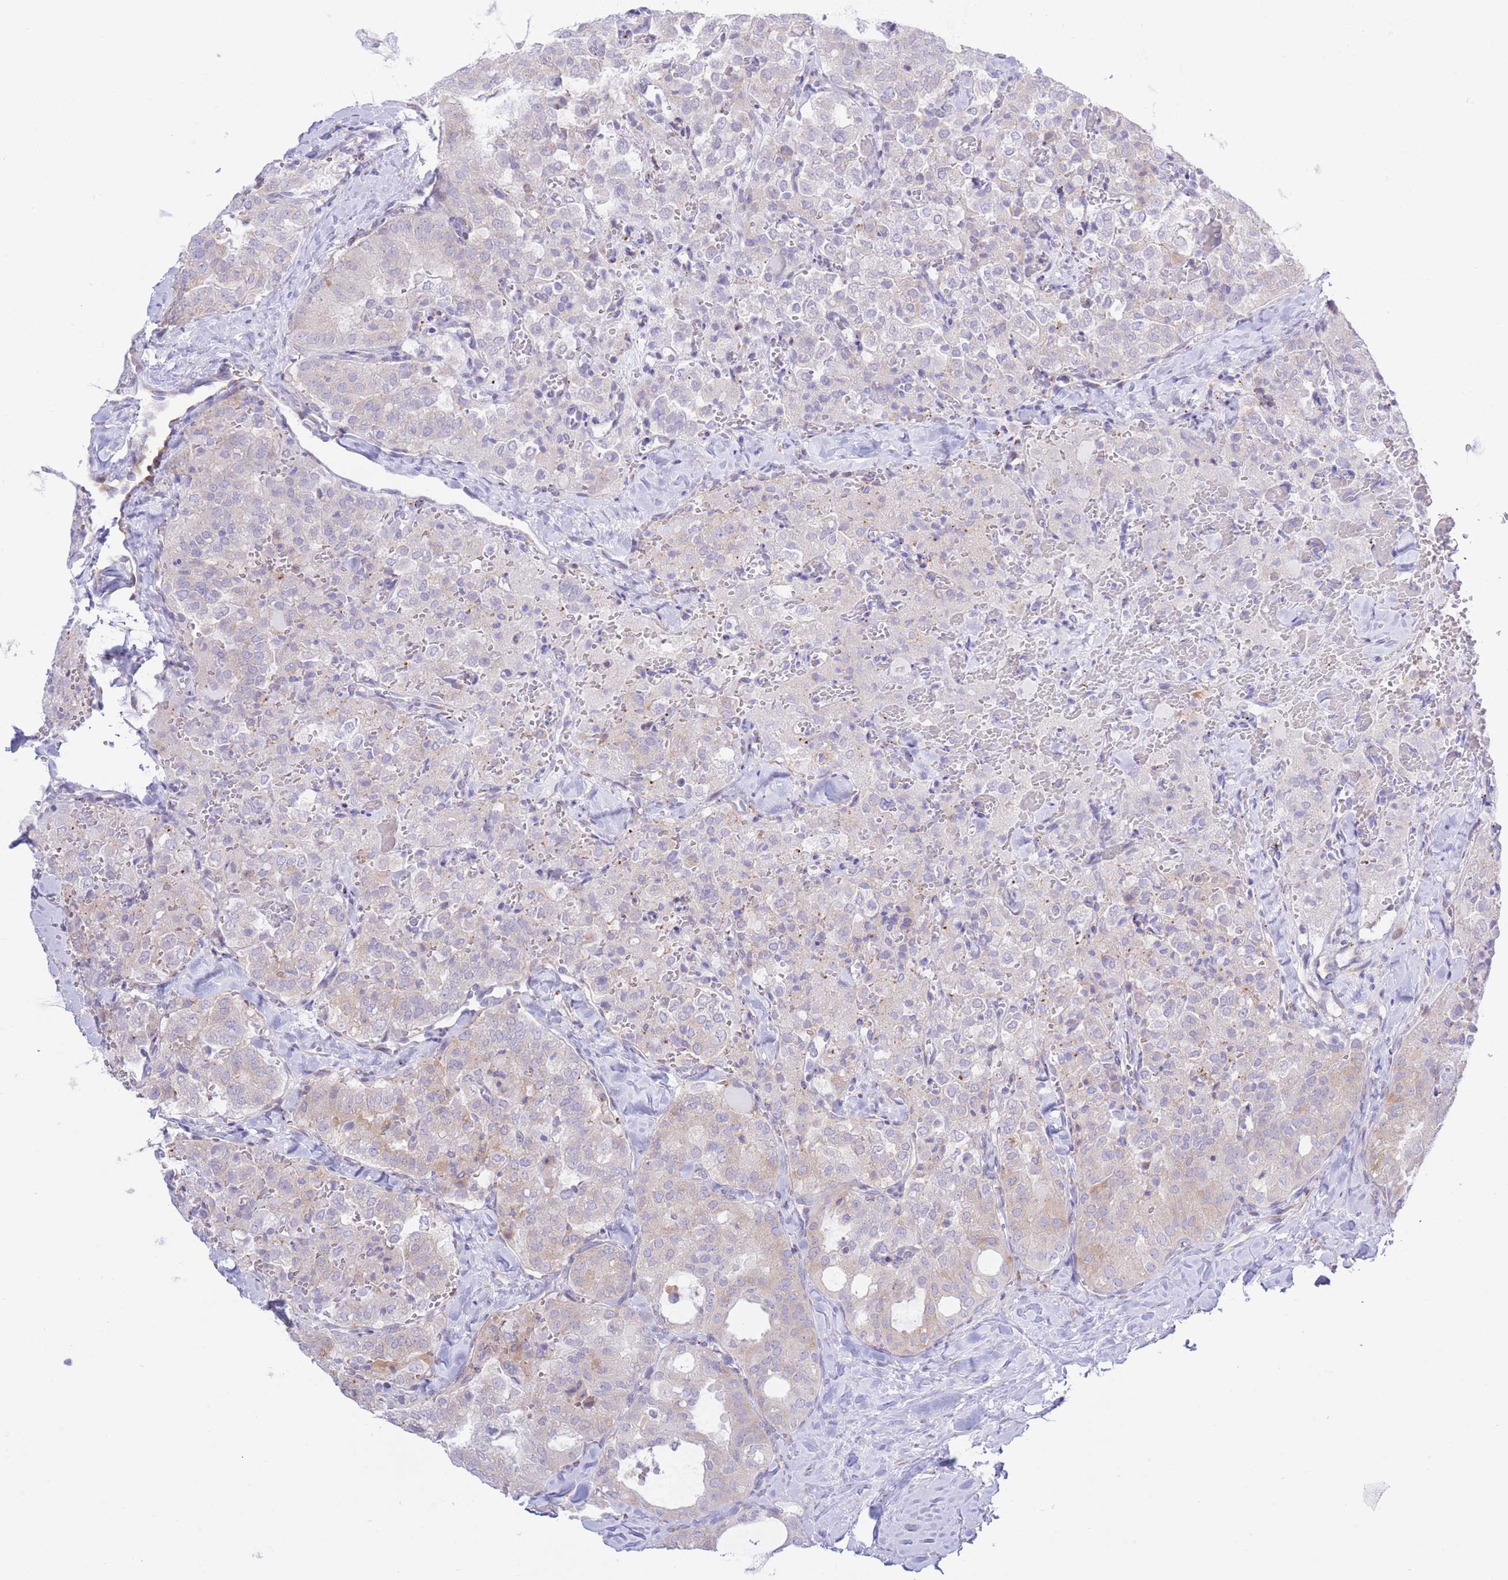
{"staining": {"intensity": "weak", "quantity": "25%-75%", "location": "cytoplasmic/membranous"}, "tissue": "thyroid cancer", "cell_type": "Tumor cells", "image_type": "cancer", "snomed": [{"axis": "morphology", "description": "Follicular adenoma carcinoma, NOS"}, {"axis": "topography", "description": "Thyroid gland"}], "caption": "Immunohistochemical staining of thyroid cancer (follicular adenoma carcinoma) exhibits low levels of weak cytoplasmic/membranous expression in about 25%-75% of tumor cells.", "gene": "MYDGF", "patient": {"sex": "male", "age": 75}}